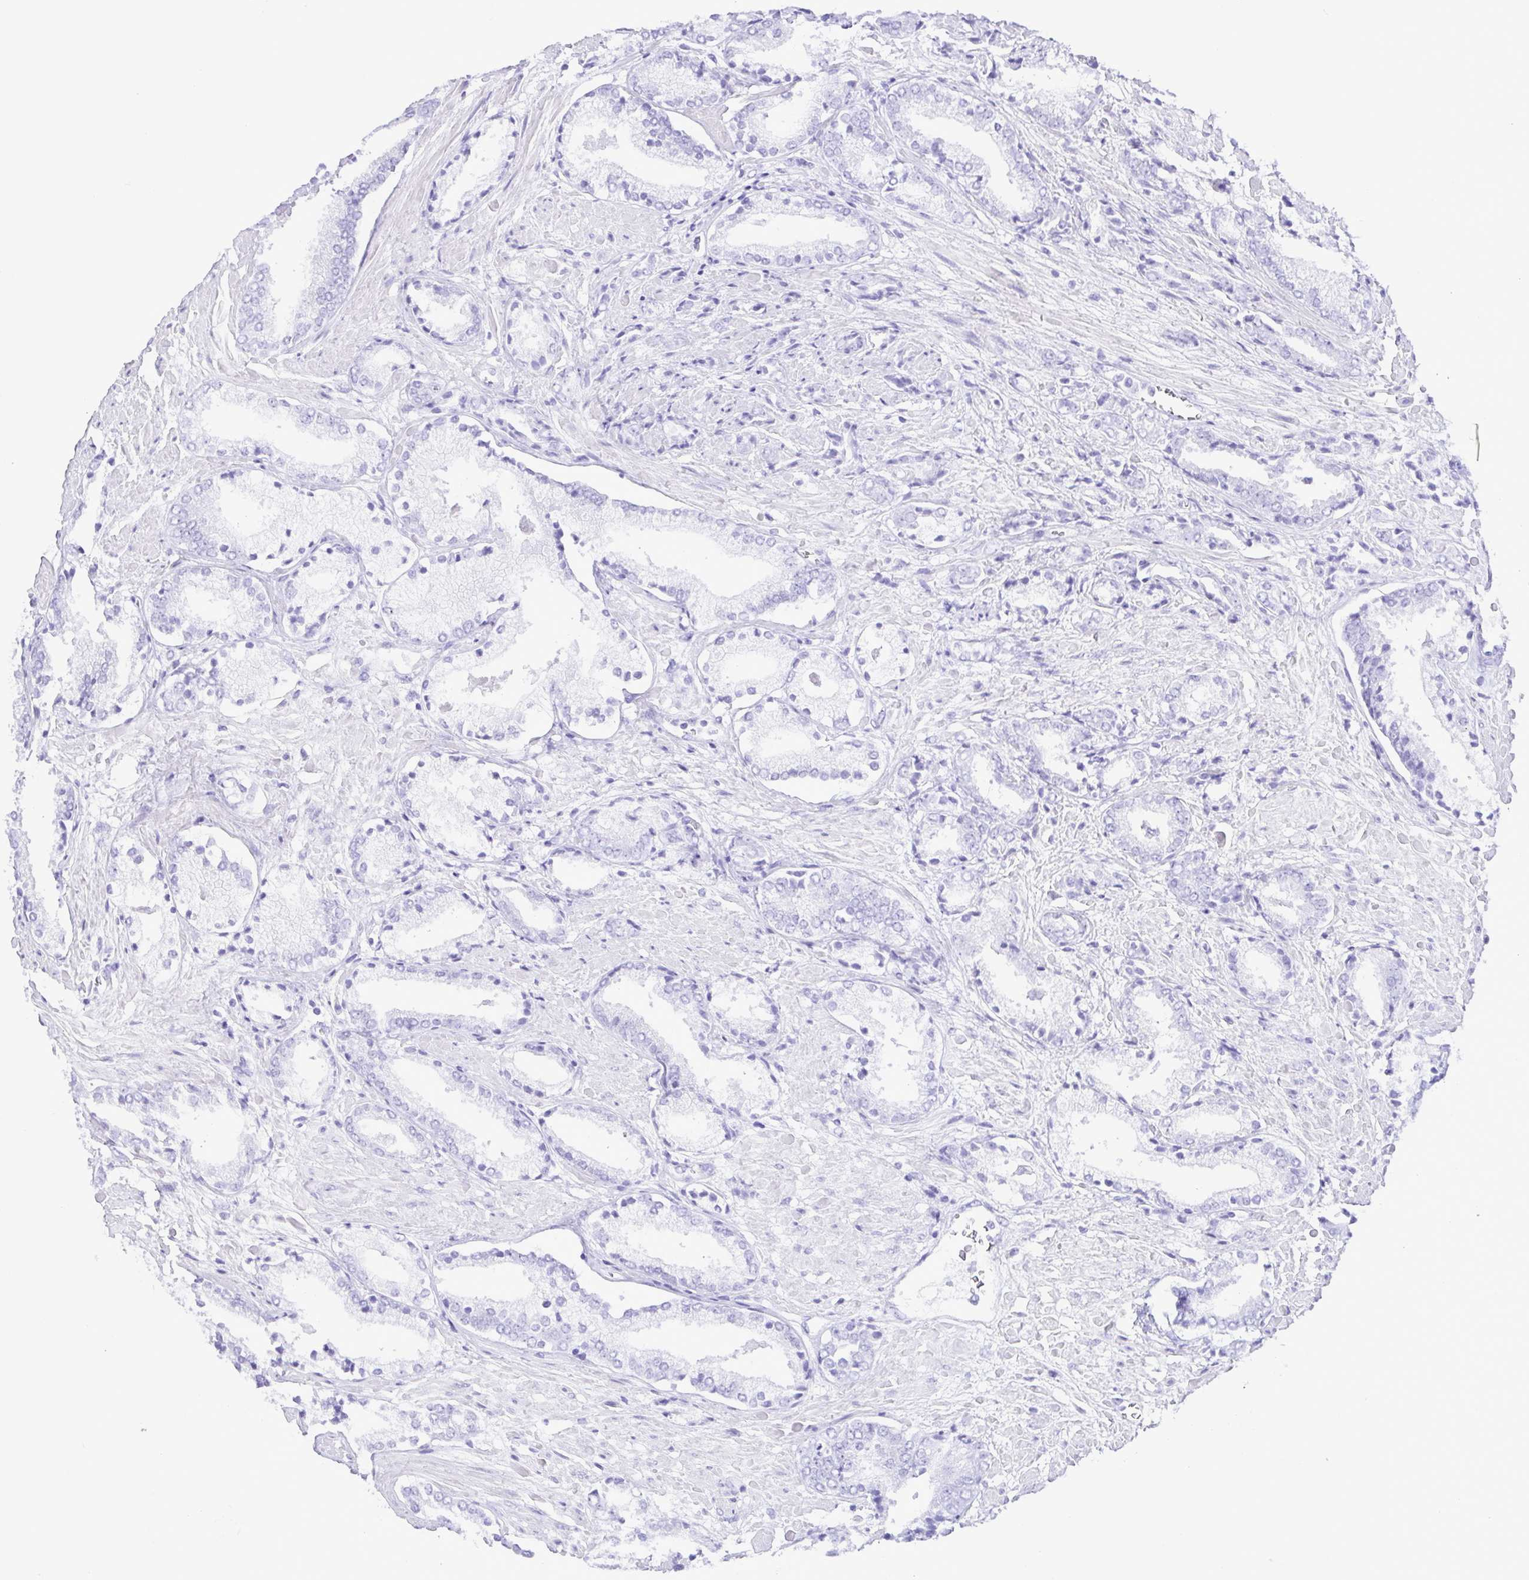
{"staining": {"intensity": "negative", "quantity": "none", "location": "none"}, "tissue": "prostate cancer", "cell_type": "Tumor cells", "image_type": "cancer", "snomed": [{"axis": "morphology", "description": "Adenocarcinoma, High grade"}, {"axis": "topography", "description": "Prostate"}], "caption": "DAB (3,3'-diaminobenzidine) immunohistochemical staining of prostate adenocarcinoma (high-grade) displays no significant staining in tumor cells. (DAB (3,3'-diaminobenzidine) IHC, high magnification).", "gene": "ERP27", "patient": {"sex": "male", "age": 56}}